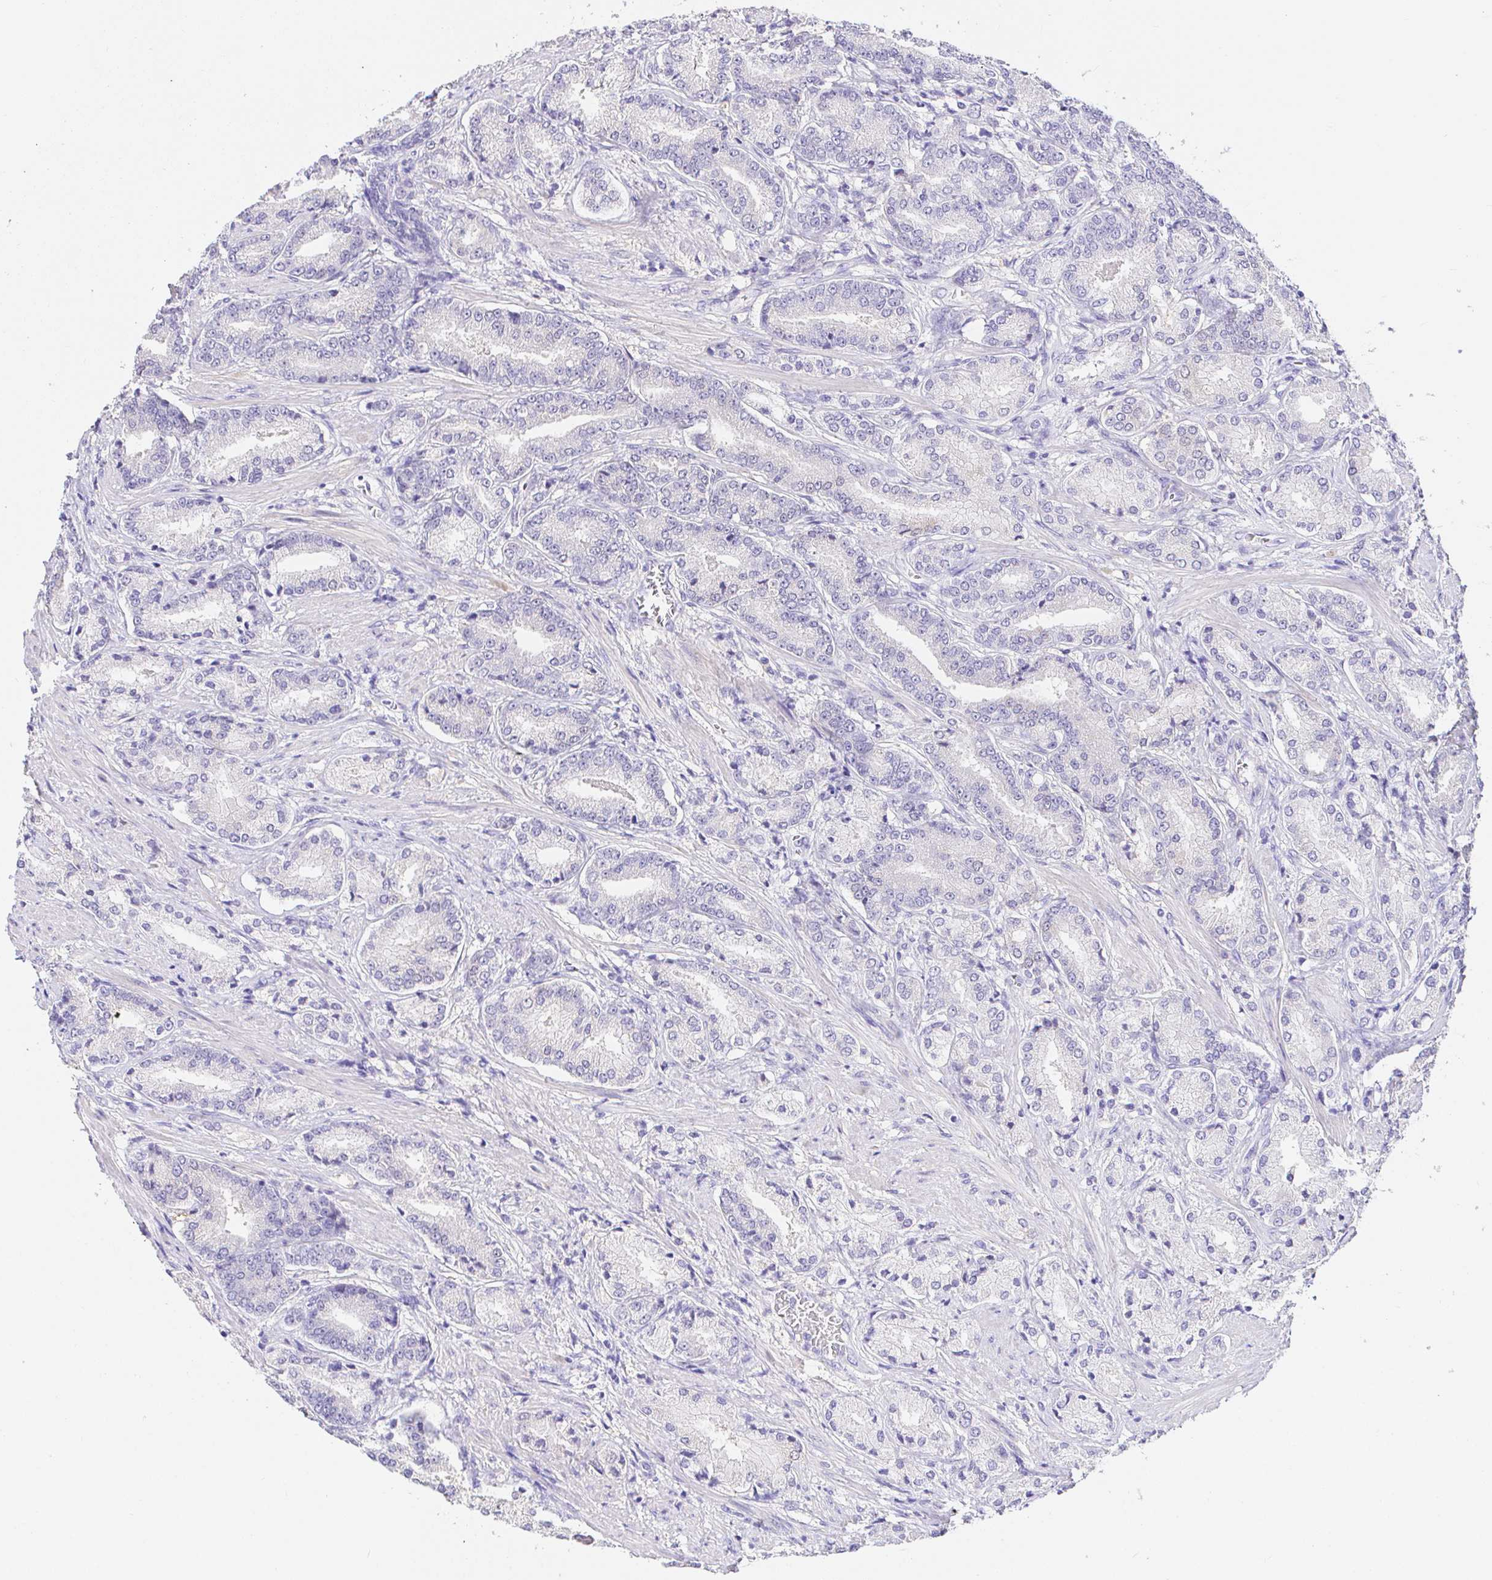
{"staining": {"intensity": "negative", "quantity": "none", "location": "none"}, "tissue": "prostate cancer", "cell_type": "Tumor cells", "image_type": "cancer", "snomed": [{"axis": "morphology", "description": "Adenocarcinoma, High grade"}, {"axis": "topography", "description": "Prostate and seminal vesicle, NOS"}], "caption": "Photomicrograph shows no protein staining in tumor cells of prostate cancer tissue.", "gene": "CDO1", "patient": {"sex": "male", "age": 61}}